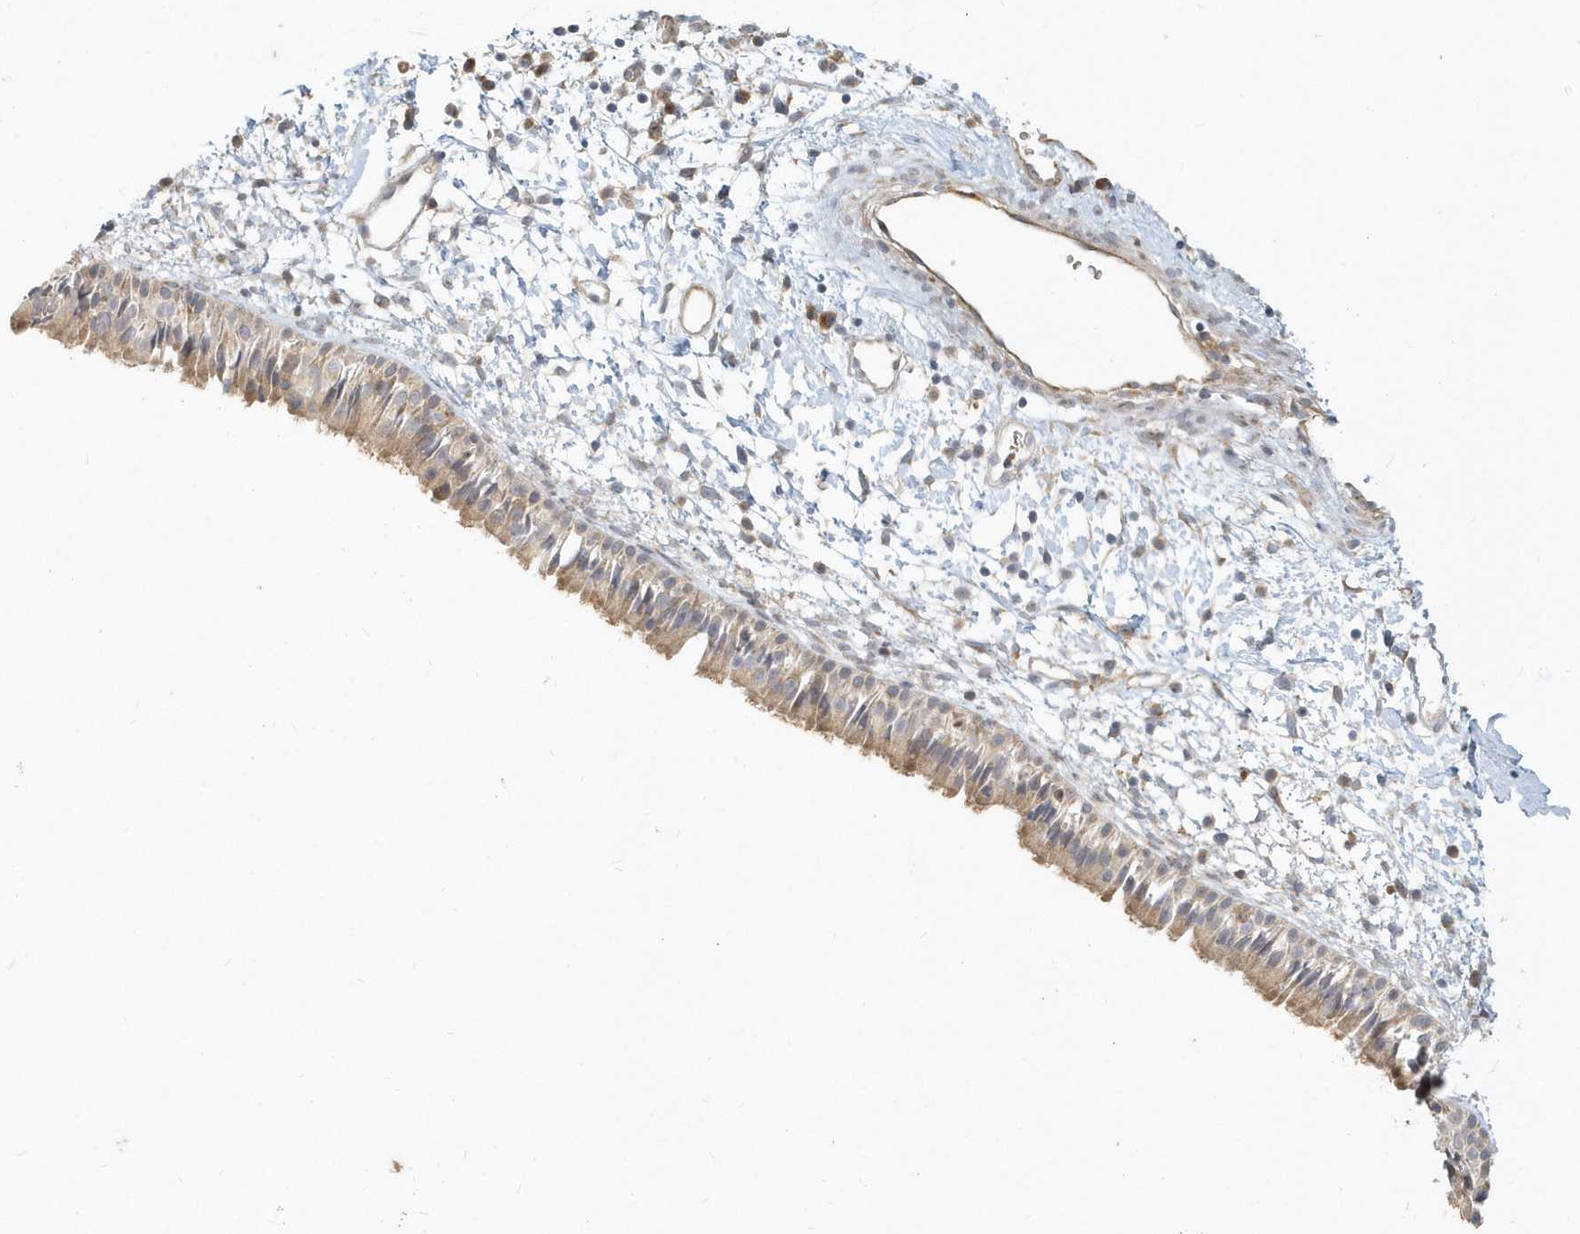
{"staining": {"intensity": "moderate", "quantity": ">75%", "location": "cytoplasmic/membranous"}, "tissue": "nasopharynx", "cell_type": "Respiratory epithelial cells", "image_type": "normal", "snomed": [{"axis": "morphology", "description": "Normal tissue, NOS"}, {"axis": "topography", "description": "Nasopharynx"}], "caption": "Immunohistochemistry (DAB) staining of benign nasopharynx reveals moderate cytoplasmic/membranous protein positivity in about >75% of respiratory epithelial cells.", "gene": "NAPB", "patient": {"sex": "male", "age": 22}}